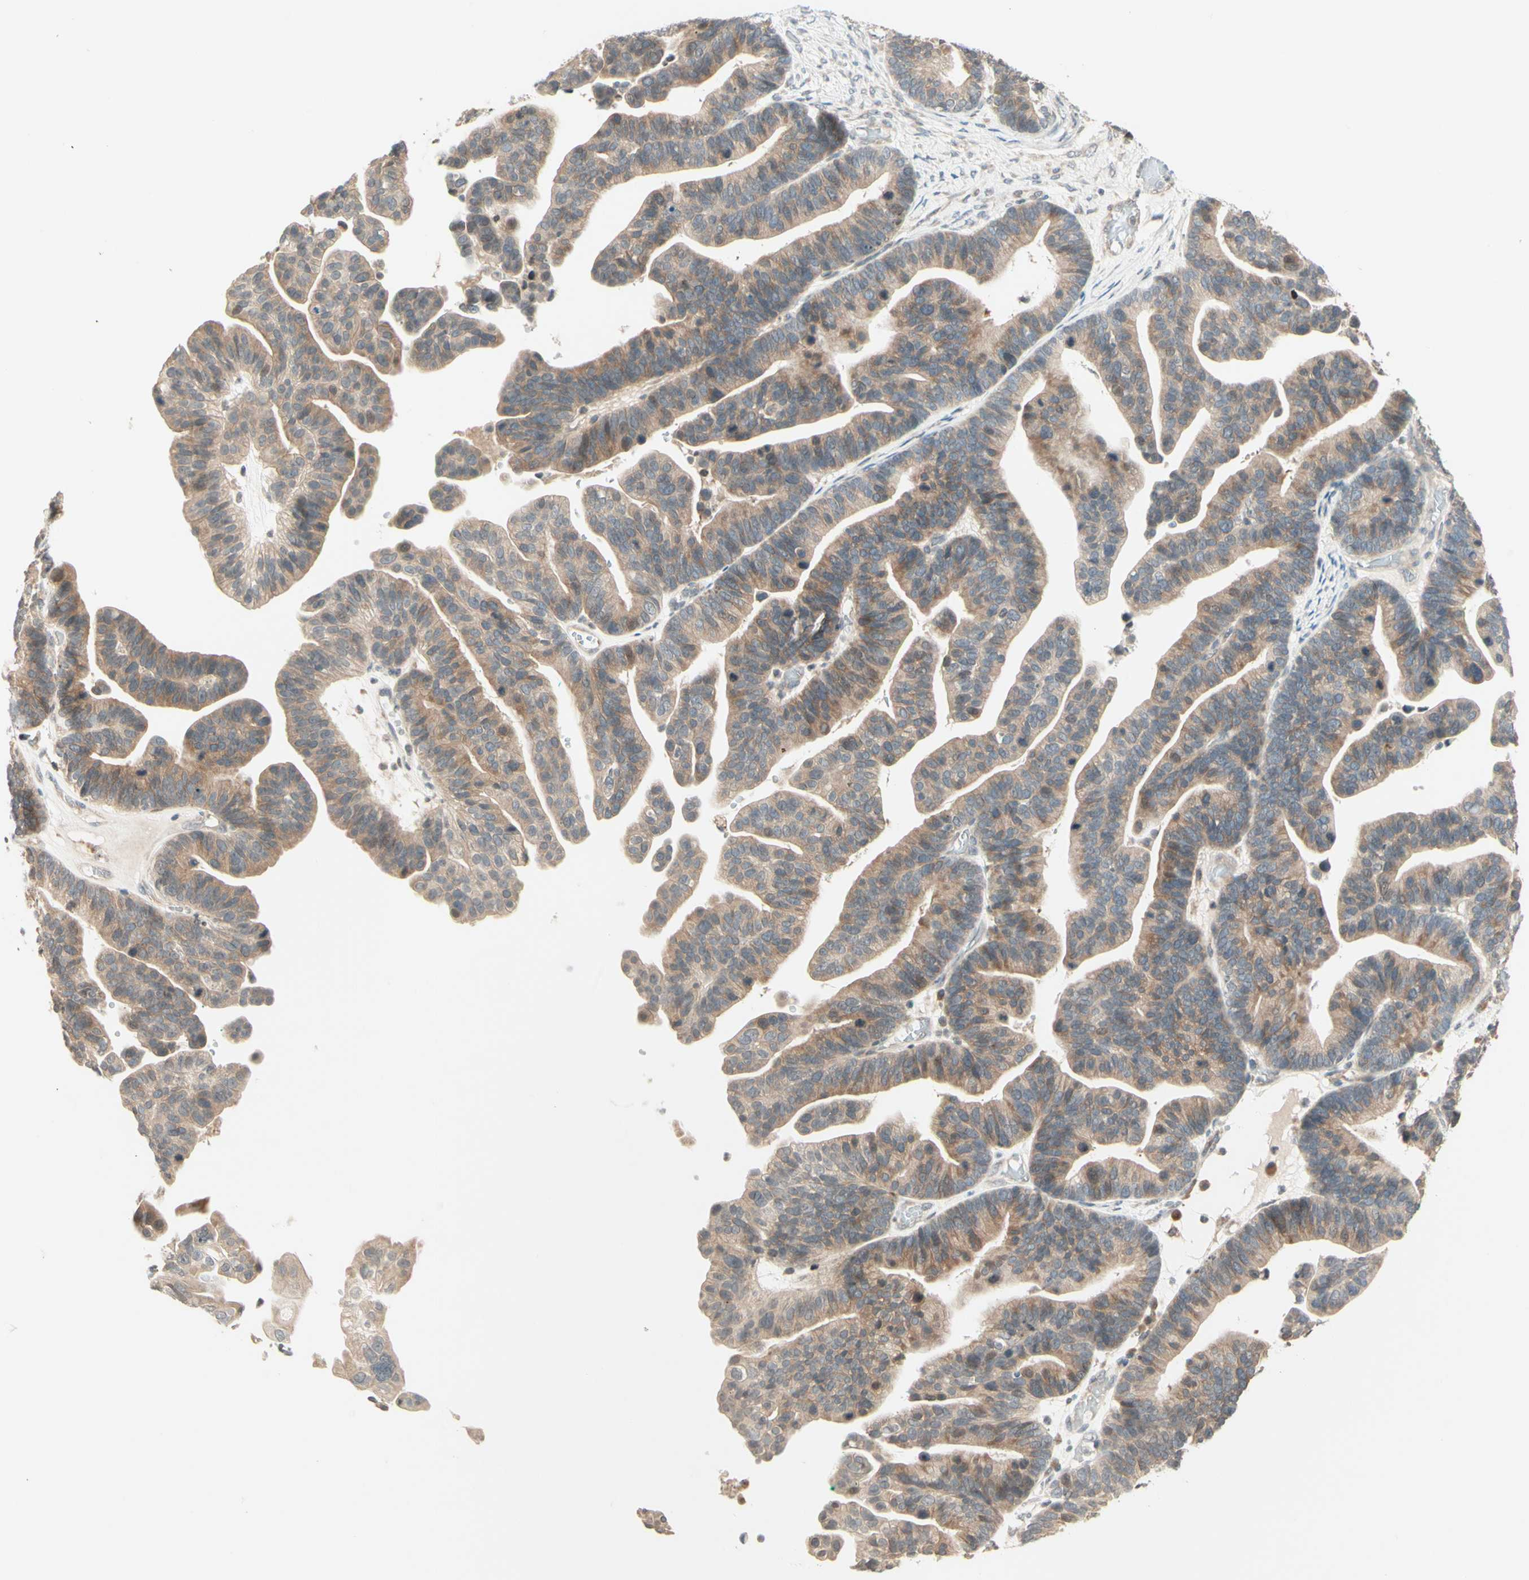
{"staining": {"intensity": "weak", "quantity": ">75%", "location": "cytoplasmic/membranous"}, "tissue": "ovarian cancer", "cell_type": "Tumor cells", "image_type": "cancer", "snomed": [{"axis": "morphology", "description": "Cystadenocarcinoma, serous, NOS"}, {"axis": "topography", "description": "Ovary"}], "caption": "Approximately >75% of tumor cells in human ovarian serous cystadenocarcinoma reveal weak cytoplasmic/membranous protein staining as visualized by brown immunohistochemical staining.", "gene": "ZW10", "patient": {"sex": "female", "age": 56}}